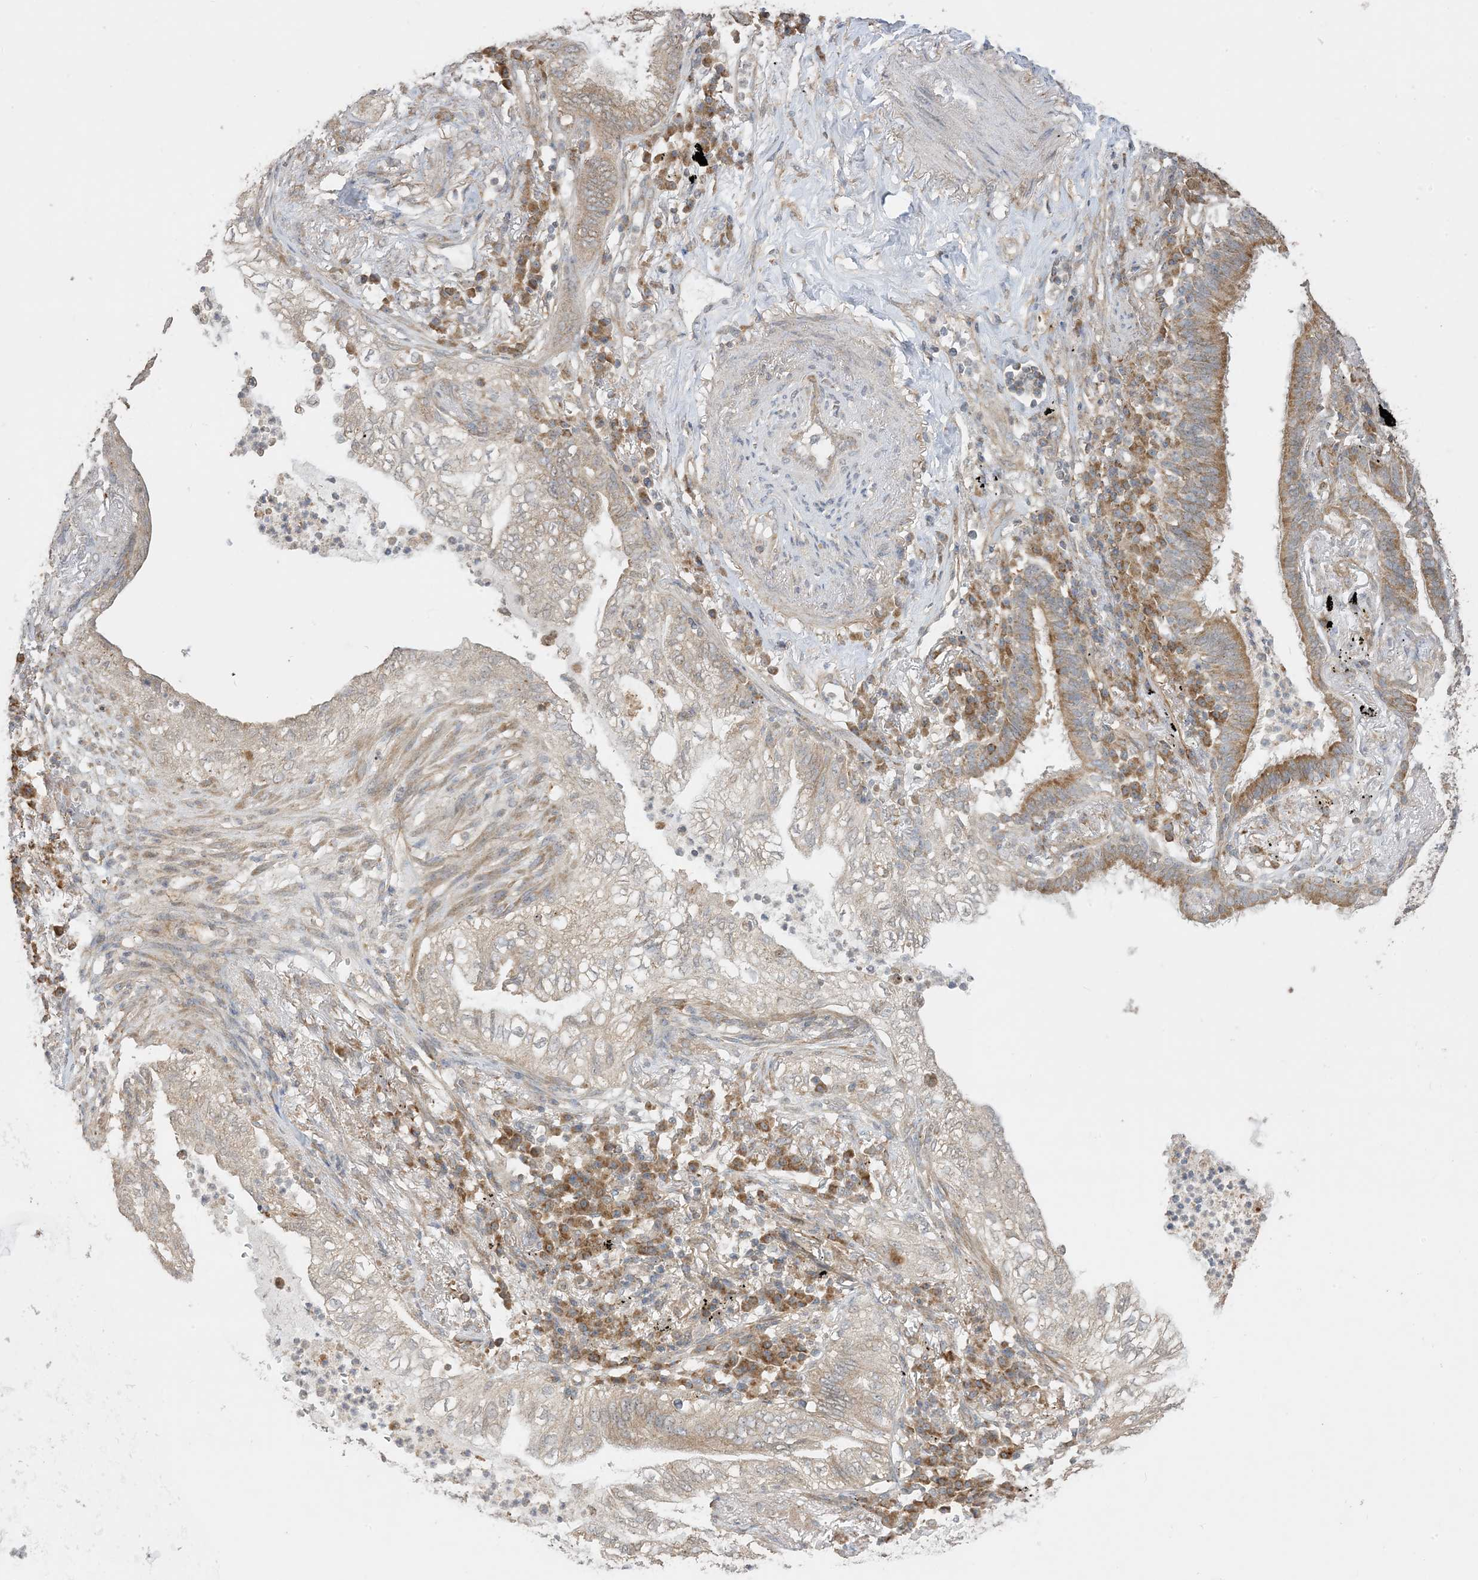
{"staining": {"intensity": "weak", "quantity": ">75%", "location": "cytoplasmic/membranous"}, "tissue": "lung cancer", "cell_type": "Tumor cells", "image_type": "cancer", "snomed": [{"axis": "morphology", "description": "Normal tissue, NOS"}, {"axis": "morphology", "description": "Adenocarcinoma, NOS"}, {"axis": "topography", "description": "Bronchus"}, {"axis": "topography", "description": "Lung"}], "caption": "Adenocarcinoma (lung) stained for a protein (brown) demonstrates weak cytoplasmic/membranous positive staining in about >75% of tumor cells.", "gene": "SIRT3", "patient": {"sex": "female", "age": 70}}